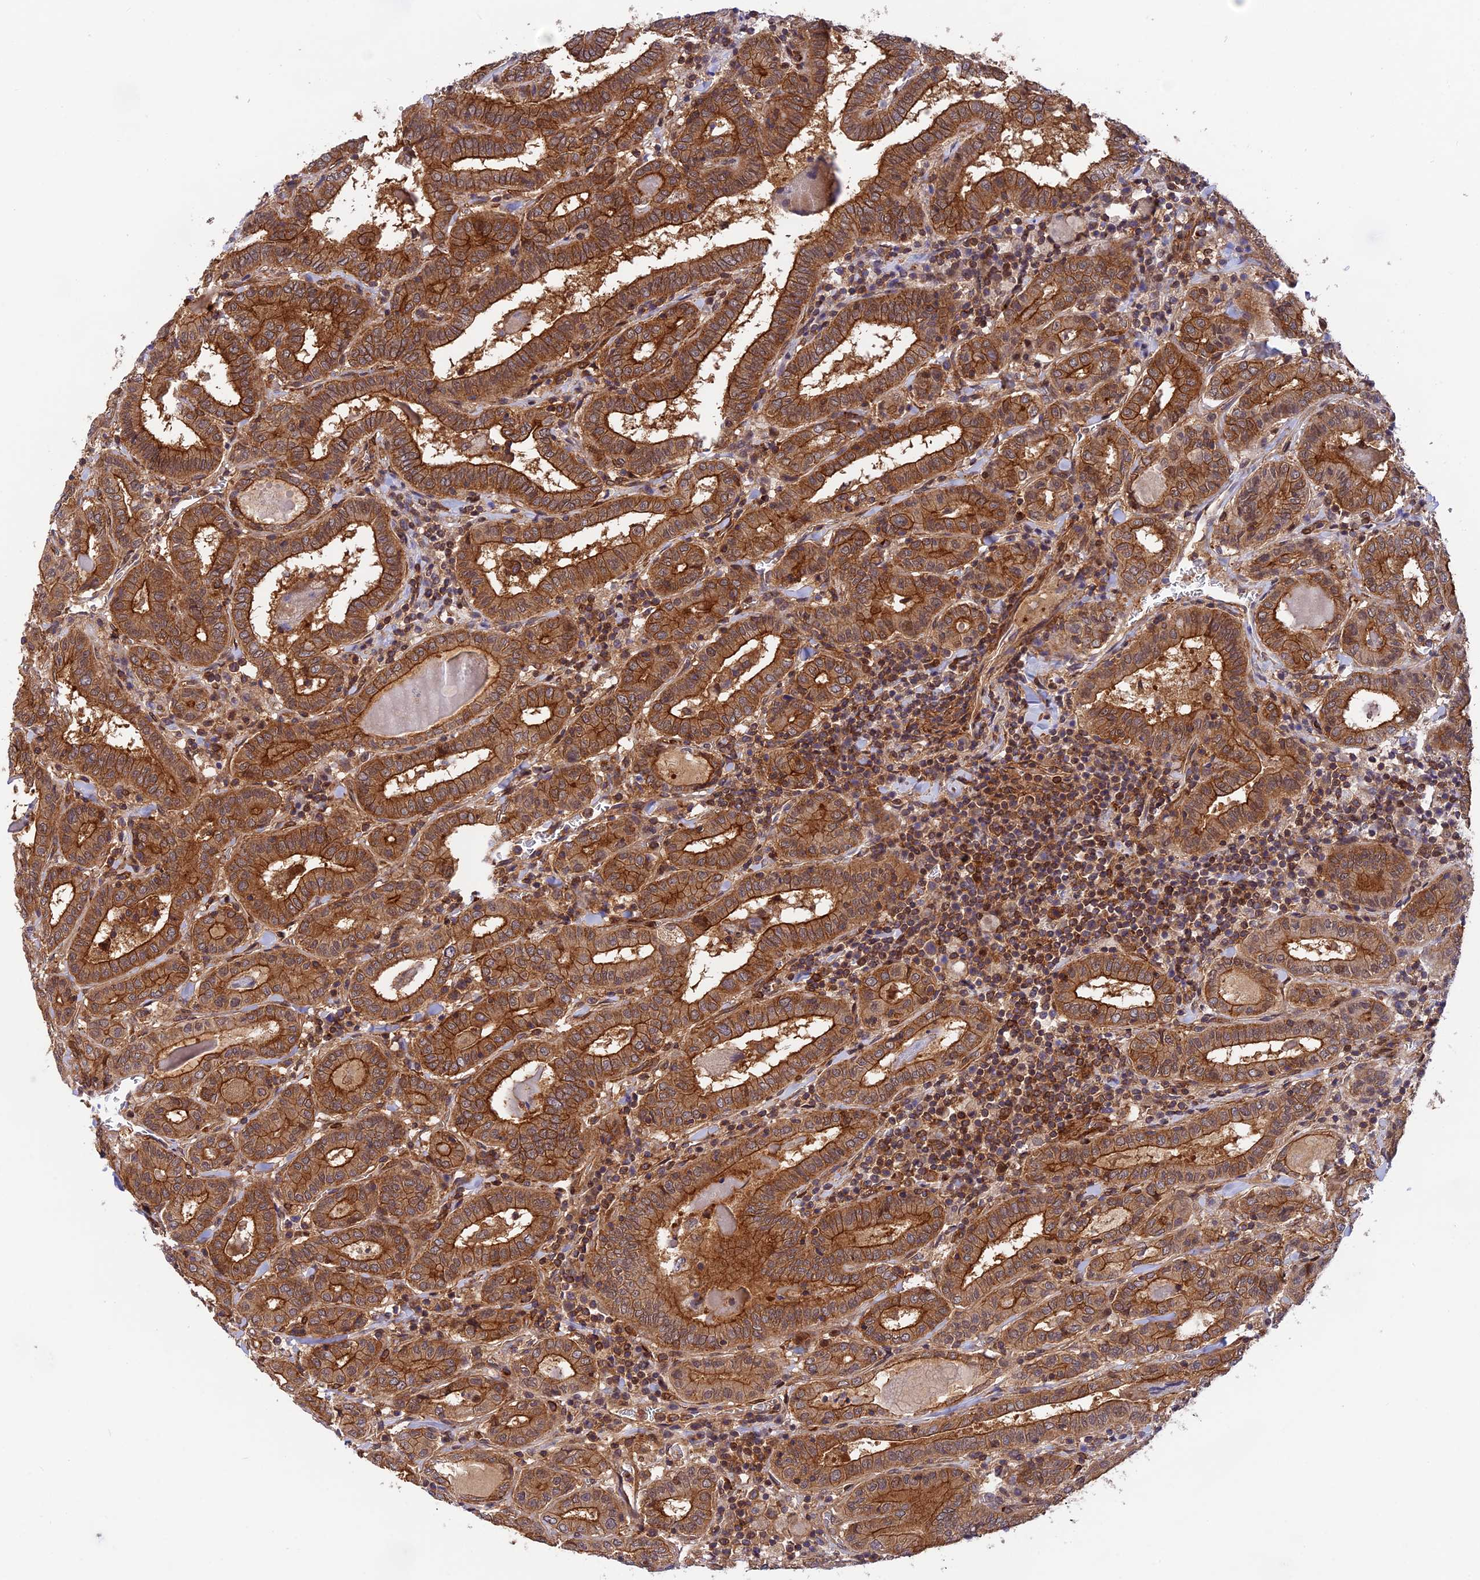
{"staining": {"intensity": "strong", "quantity": ">75%", "location": "cytoplasmic/membranous"}, "tissue": "thyroid cancer", "cell_type": "Tumor cells", "image_type": "cancer", "snomed": [{"axis": "morphology", "description": "Papillary adenocarcinoma, NOS"}, {"axis": "topography", "description": "Thyroid gland"}], "caption": "Strong cytoplasmic/membranous positivity for a protein is identified in approximately >75% of tumor cells of thyroid cancer using immunohistochemistry.", "gene": "EVI5L", "patient": {"sex": "female", "age": 72}}